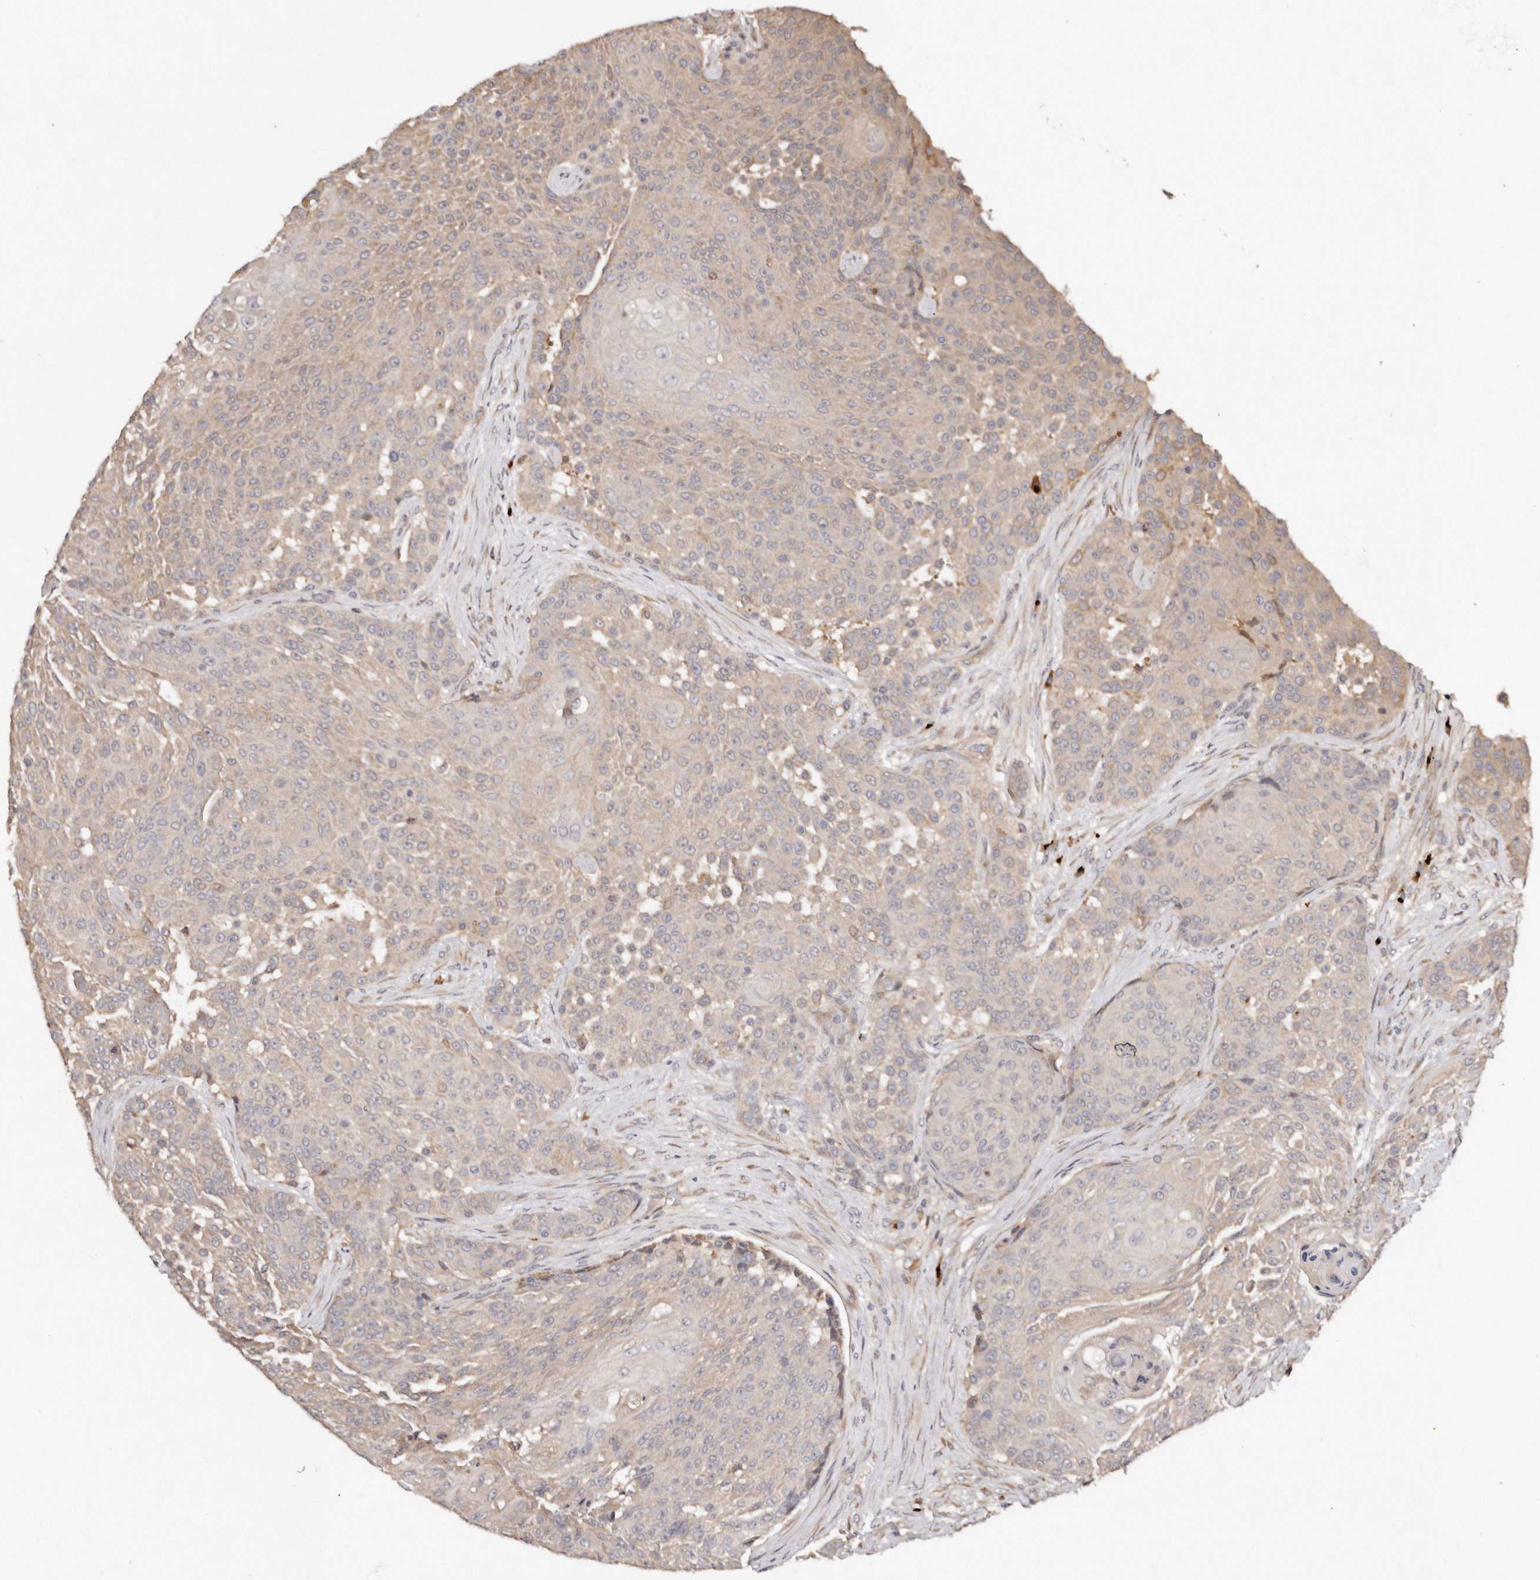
{"staining": {"intensity": "weak", "quantity": "25%-75%", "location": "cytoplasmic/membranous"}, "tissue": "urothelial cancer", "cell_type": "Tumor cells", "image_type": "cancer", "snomed": [{"axis": "morphology", "description": "Urothelial carcinoma, High grade"}, {"axis": "topography", "description": "Urinary bladder"}], "caption": "A micrograph of urothelial cancer stained for a protein demonstrates weak cytoplasmic/membranous brown staining in tumor cells.", "gene": "DACT2", "patient": {"sex": "female", "age": 63}}